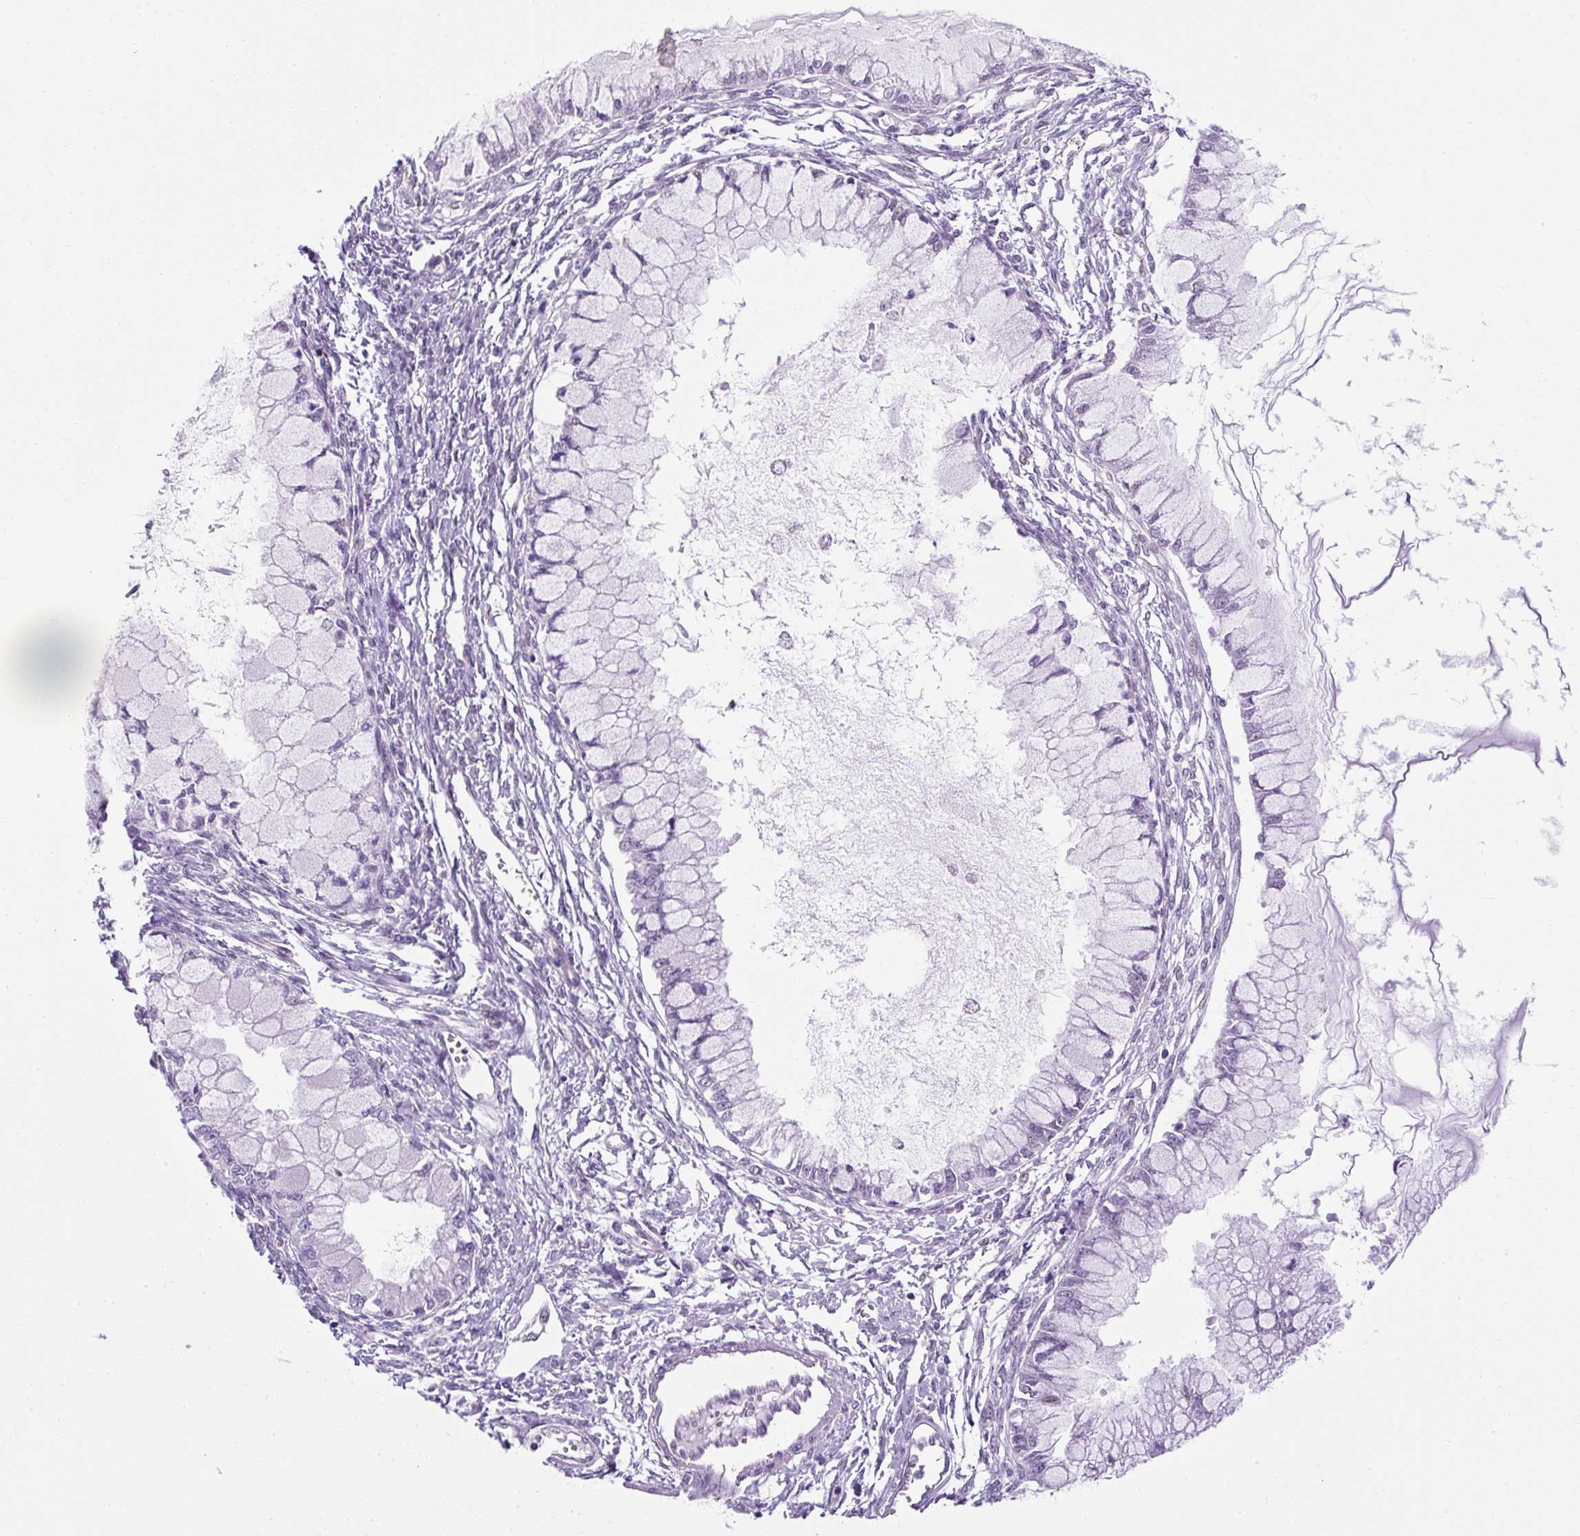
{"staining": {"intensity": "negative", "quantity": "none", "location": "none"}, "tissue": "ovarian cancer", "cell_type": "Tumor cells", "image_type": "cancer", "snomed": [{"axis": "morphology", "description": "Cystadenocarcinoma, mucinous, NOS"}, {"axis": "topography", "description": "Ovary"}], "caption": "Mucinous cystadenocarcinoma (ovarian) was stained to show a protein in brown. There is no significant positivity in tumor cells.", "gene": "KRT12", "patient": {"sex": "female", "age": 34}}